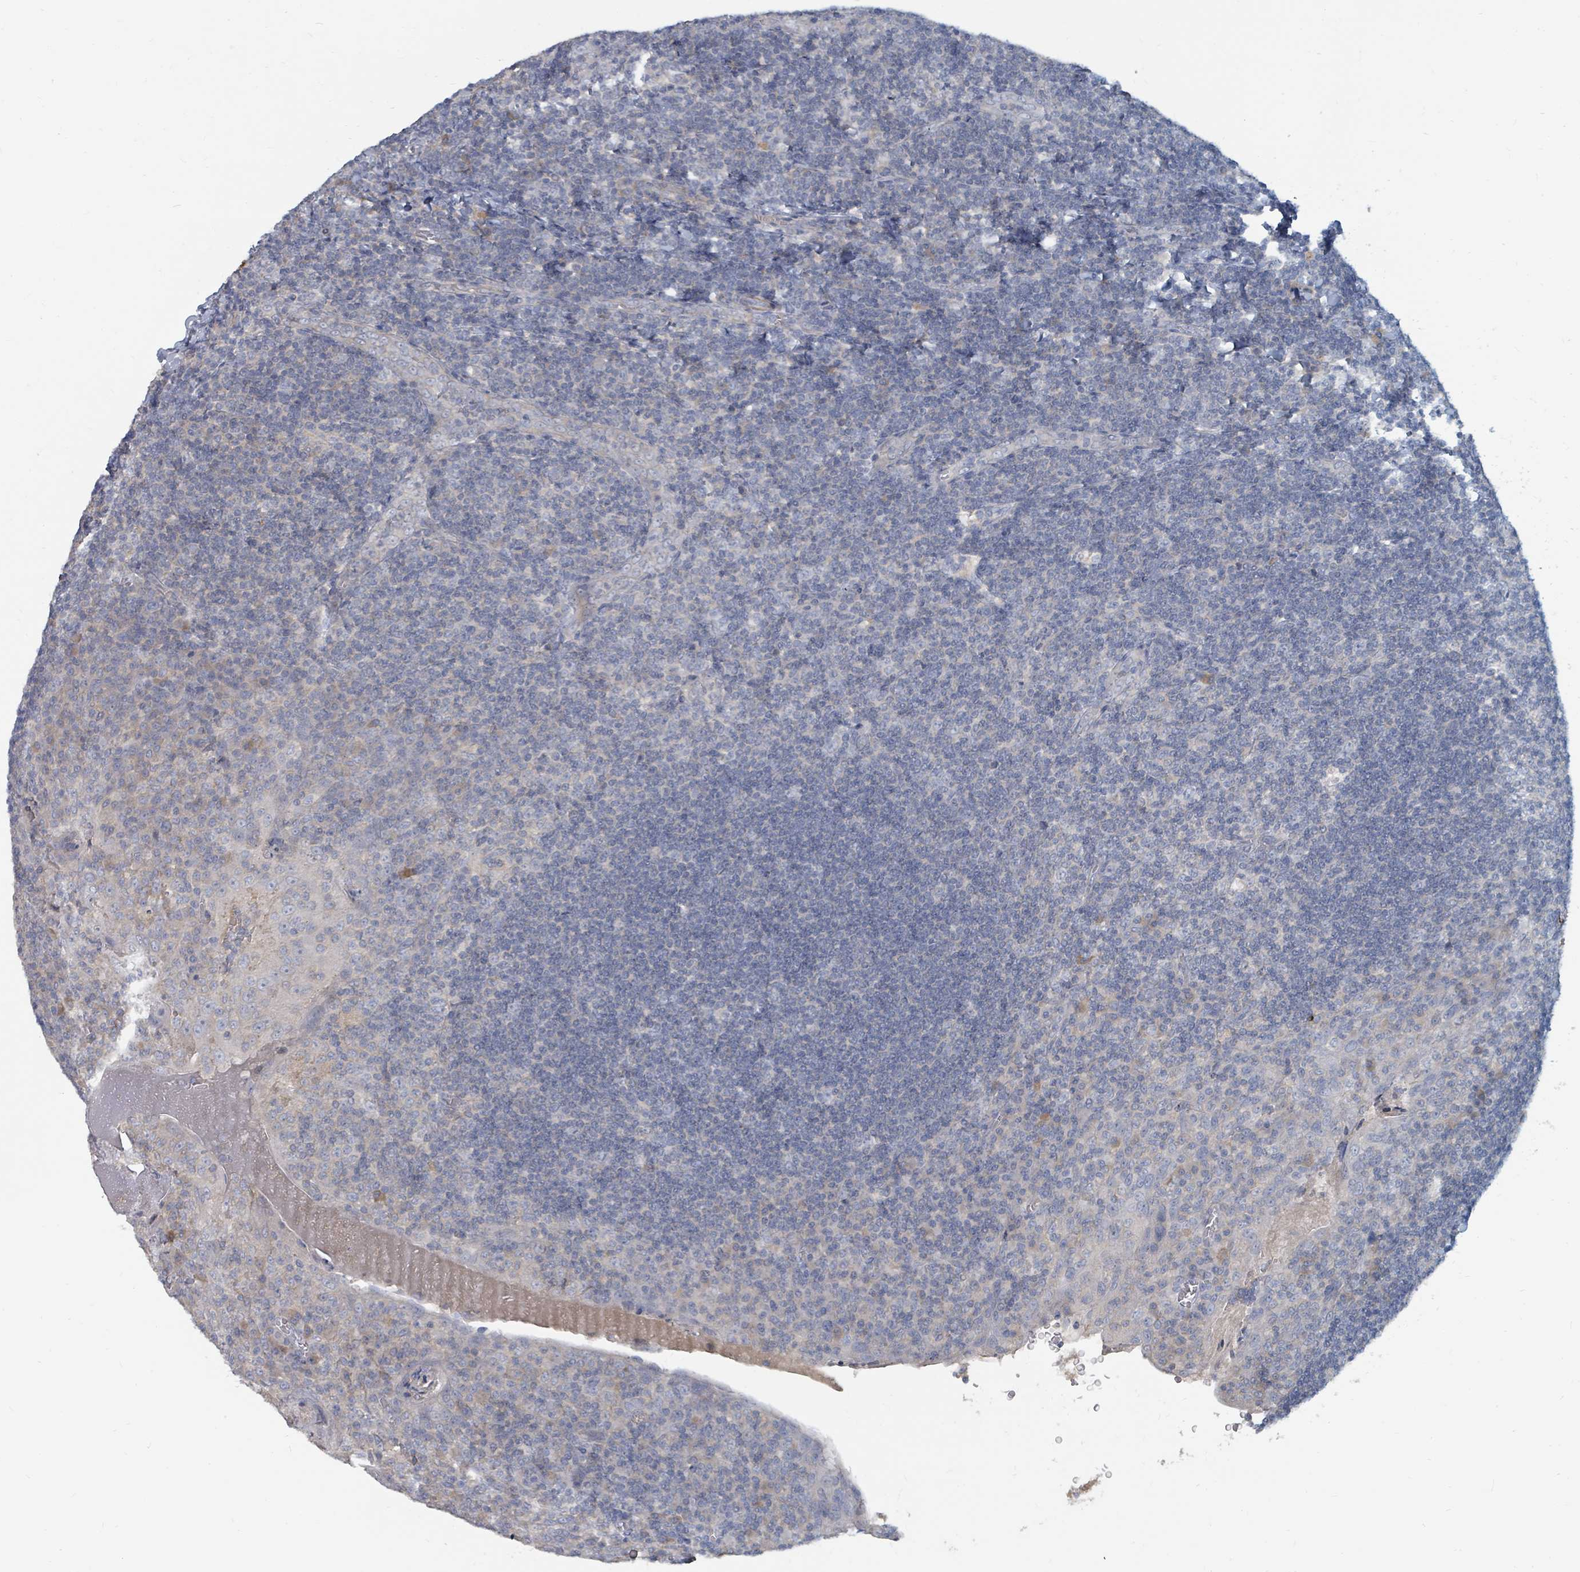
{"staining": {"intensity": "negative", "quantity": "none", "location": "none"}, "tissue": "tonsil", "cell_type": "Germinal center cells", "image_type": "normal", "snomed": [{"axis": "morphology", "description": "Normal tissue, NOS"}, {"axis": "topography", "description": "Tonsil"}], "caption": "This is a image of IHC staining of unremarkable tonsil, which shows no positivity in germinal center cells. (Brightfield microscopy of DAB (3,3'-diaminobenzidine) immunohistochemistry at high magnification).", "gene": "ARGFX", "patient": {"sex": "male", "age": 17}}